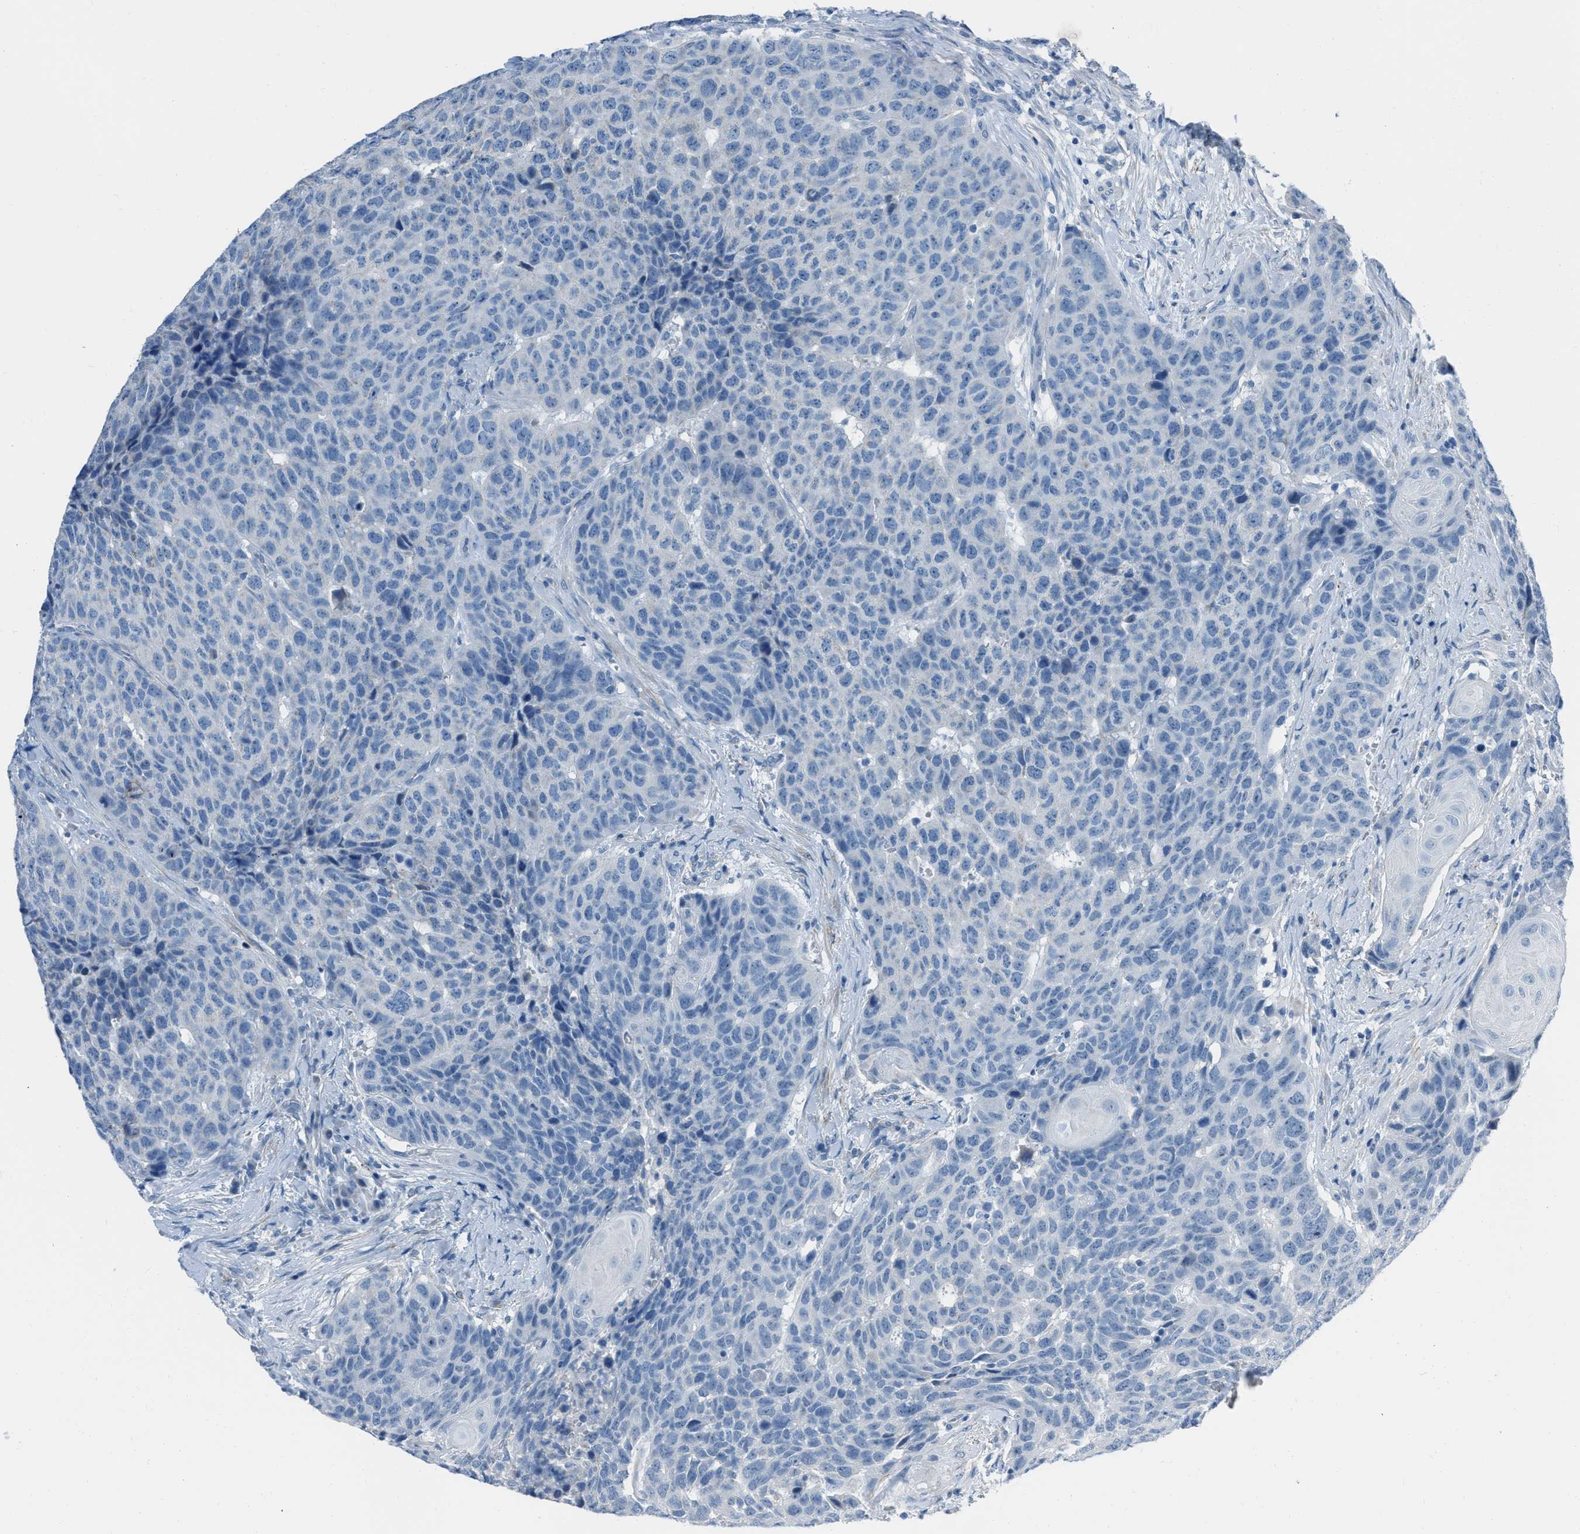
{"staining": {"intensity": "negative", "quantity": "none", "location": "none"}, "tissue": "head and neck cancer", "cell_type": "Tumor cells", "image_type": "cancer", "snomed": [{"axis": "morphology", "description": "Squamous cell carcinoma, NOS"}, {"axis": "topography", "description": "Head-Neck"}], "caption": "IHC image of neoplastic tissue: head and neck squamous cell carcinoma stained with DAB (3,3'-diaminobenzidine) shows no significant protein positivity in tumor cells.", "gene": "SPATC1L", "patient": {"sex": "male", "age": 66}}